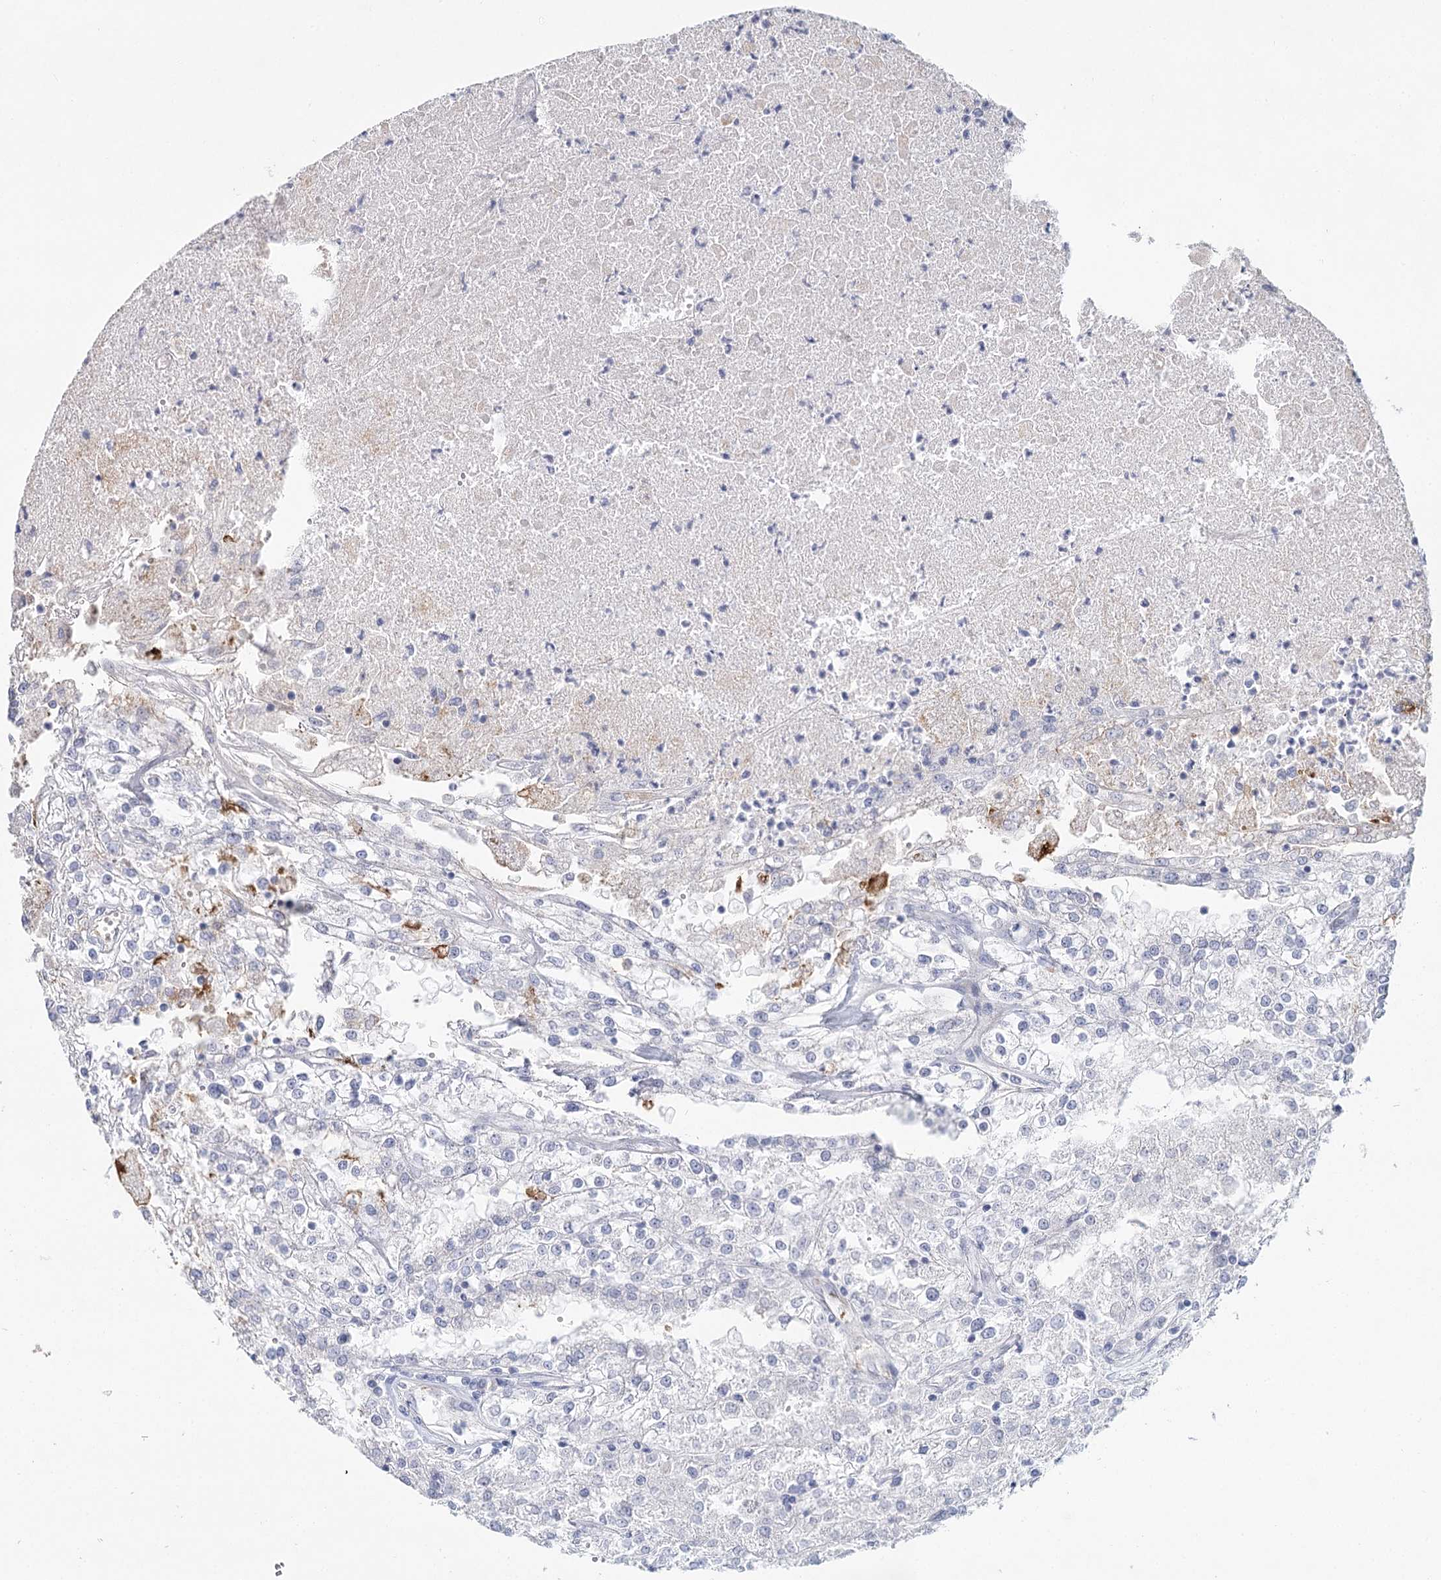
{"staining": {"intensity": "negative", "quantity": "none", "location": "none"}, "tissue": "renal cancer", "cell_type": "Tumor cells", "image_type": "cancer", "snomed": [{"axis": "morphology", "description": "Adenocarcinoma, NOS"}, {"axis": "topography", "description": "Kidney"}], "caption": "Tumor cells are negative for protein expression in human renal adenocarcinoma.", "gene": "ARHGAP44", "patient": {"sex": "female", "age": 52}}